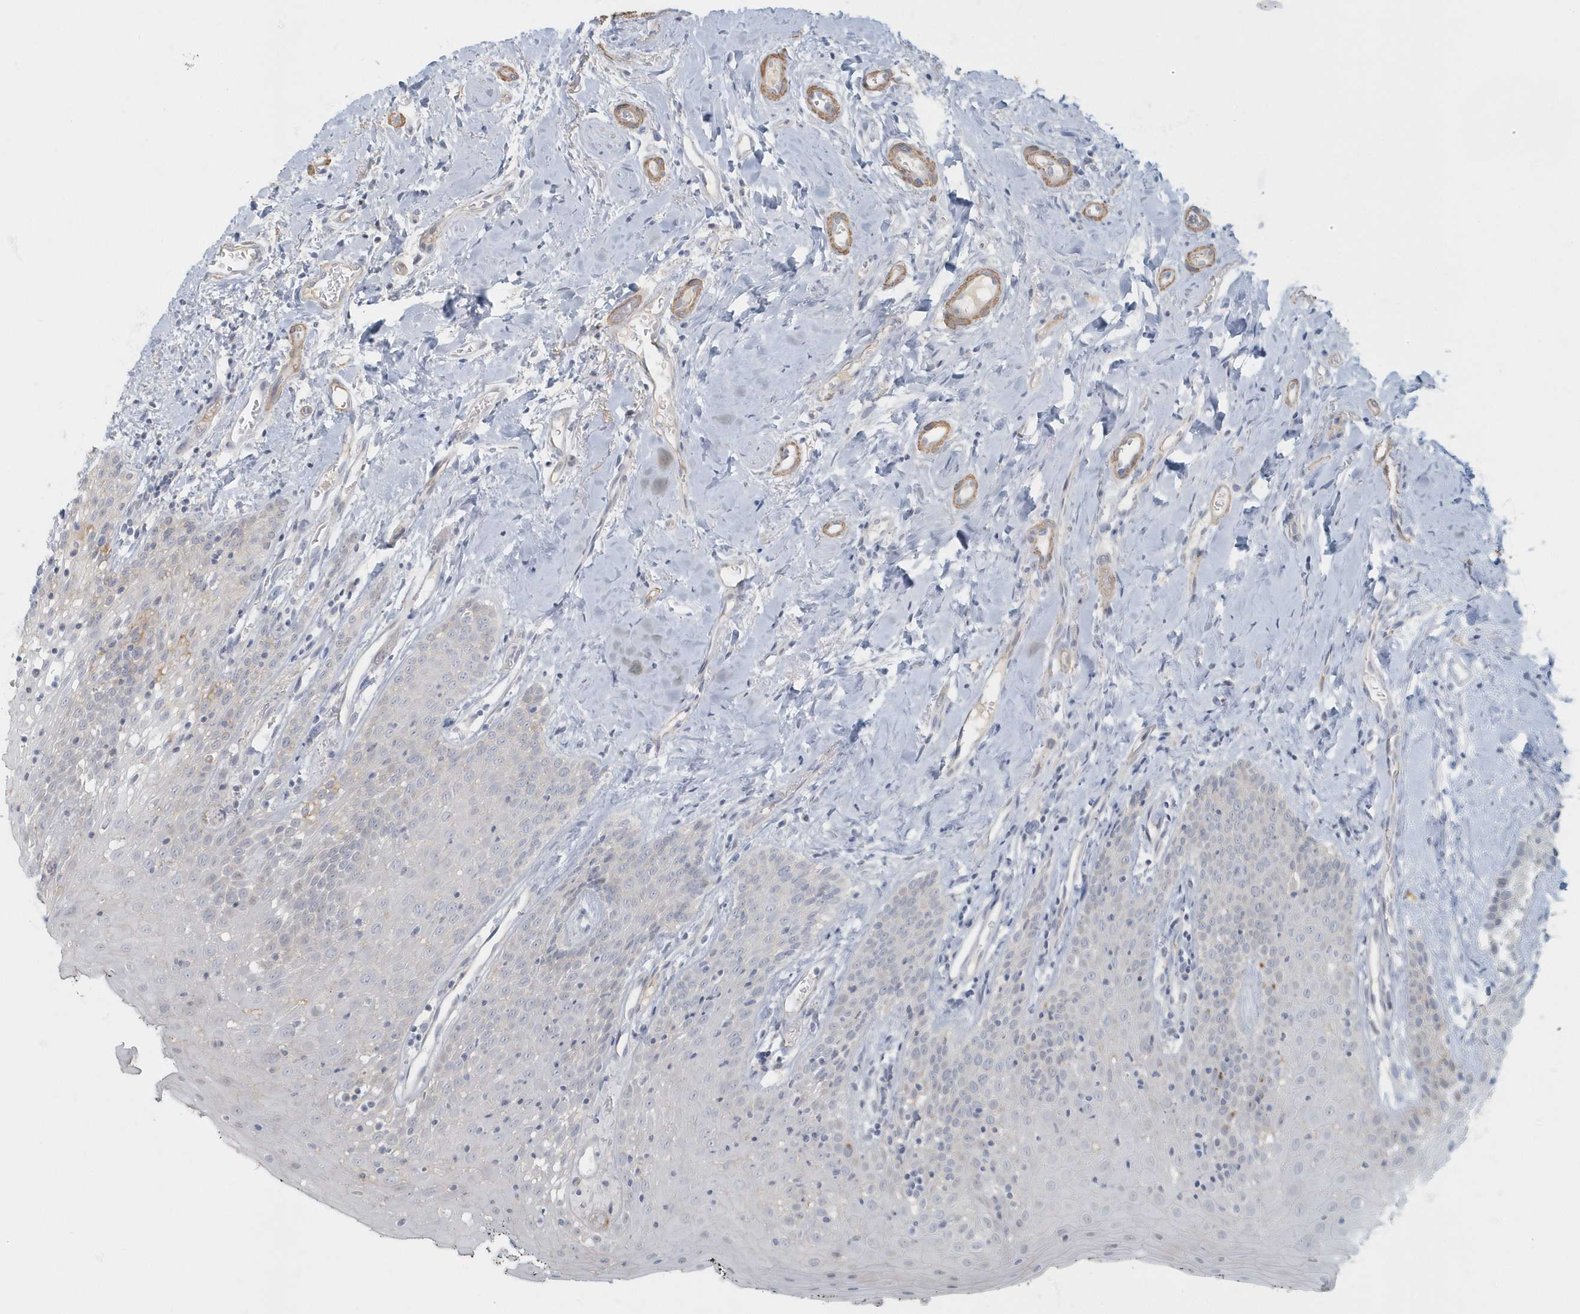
{"staining": {"intensity": "weak", "quantity": "<25%", "location": "cytoplasmic/membranous,nuclear"}, "tissue": "oral mucosa", "cell_type": "Squamous epithelial cells", "image_type": "normal", "snomed": [{"axis": "morphology", "description": "Normal tissue, NOS"}, {"axis": "topography", "description": "Oral tissue"}], "caption": "Protein analysis of benign oral mucosa demonstrates no significant staining in squamous epithelial cells. Nuclei are stained in blue.", "gene": "MYOT", "patient": {"sex": "male", "age": 74}}